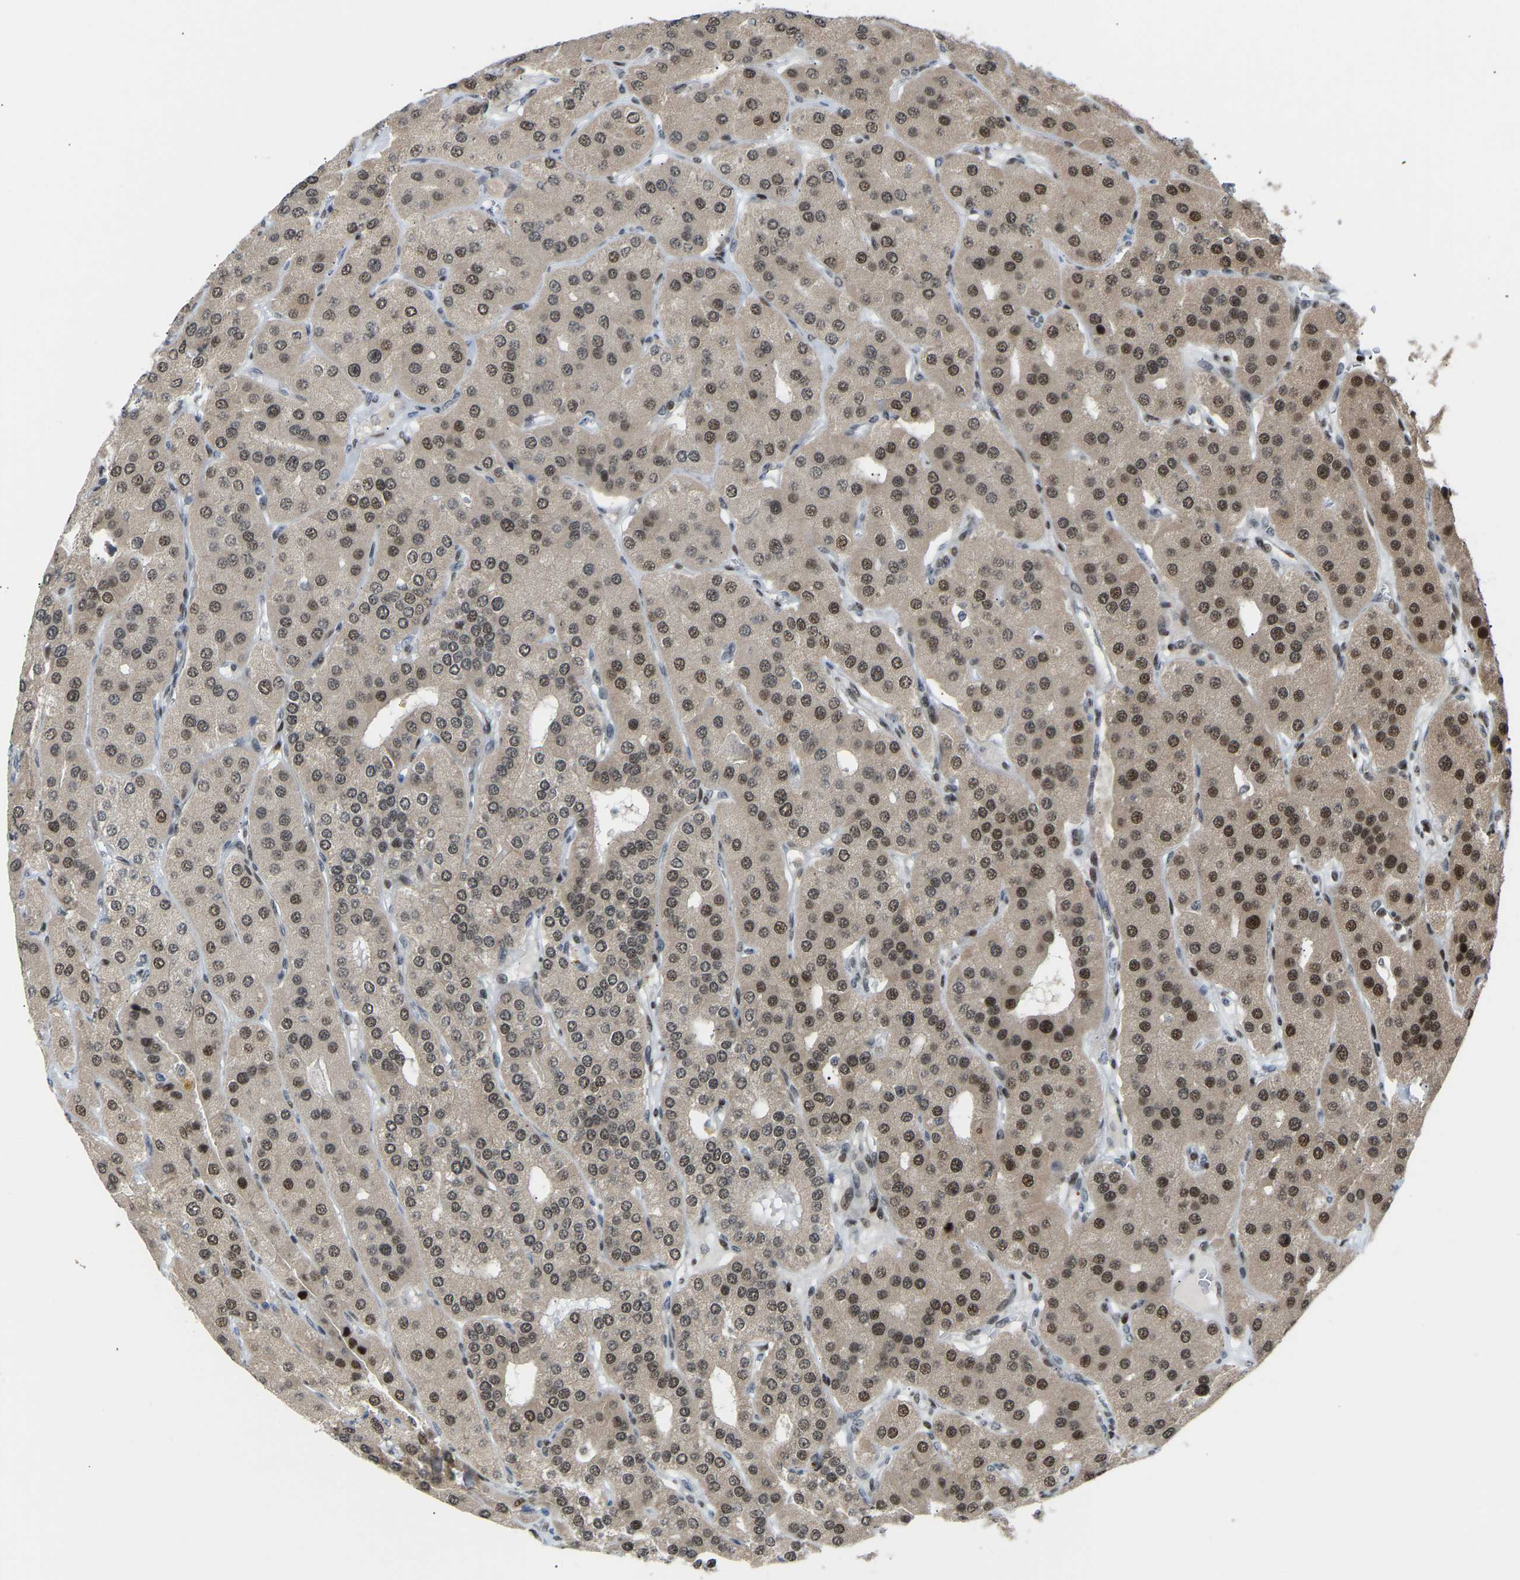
{"staining": {"intensity": "strong", "quantity": ">75%", "location": "nuclear"}, "tissue": "parathyroid gland", "cell_type": "Glandular cells", "image_type": "normal", "snomed": [{"axis": "morphology", "description": "Normal tissue, NOS"}, {"axis": "morphology", "description": "Adenoma, NOS"}, {"axis": "topography", "description": "Parathyroid gland"}], "caption": "An immunohistochemistry photomicrograph of unremarkable tissue is shown. Protein staining in brown highlights strong nuclear positivity in parathyroid gland within glandular cells.", "gene": "SSBP2", "patient": {"sex": "female", "age": 86}}